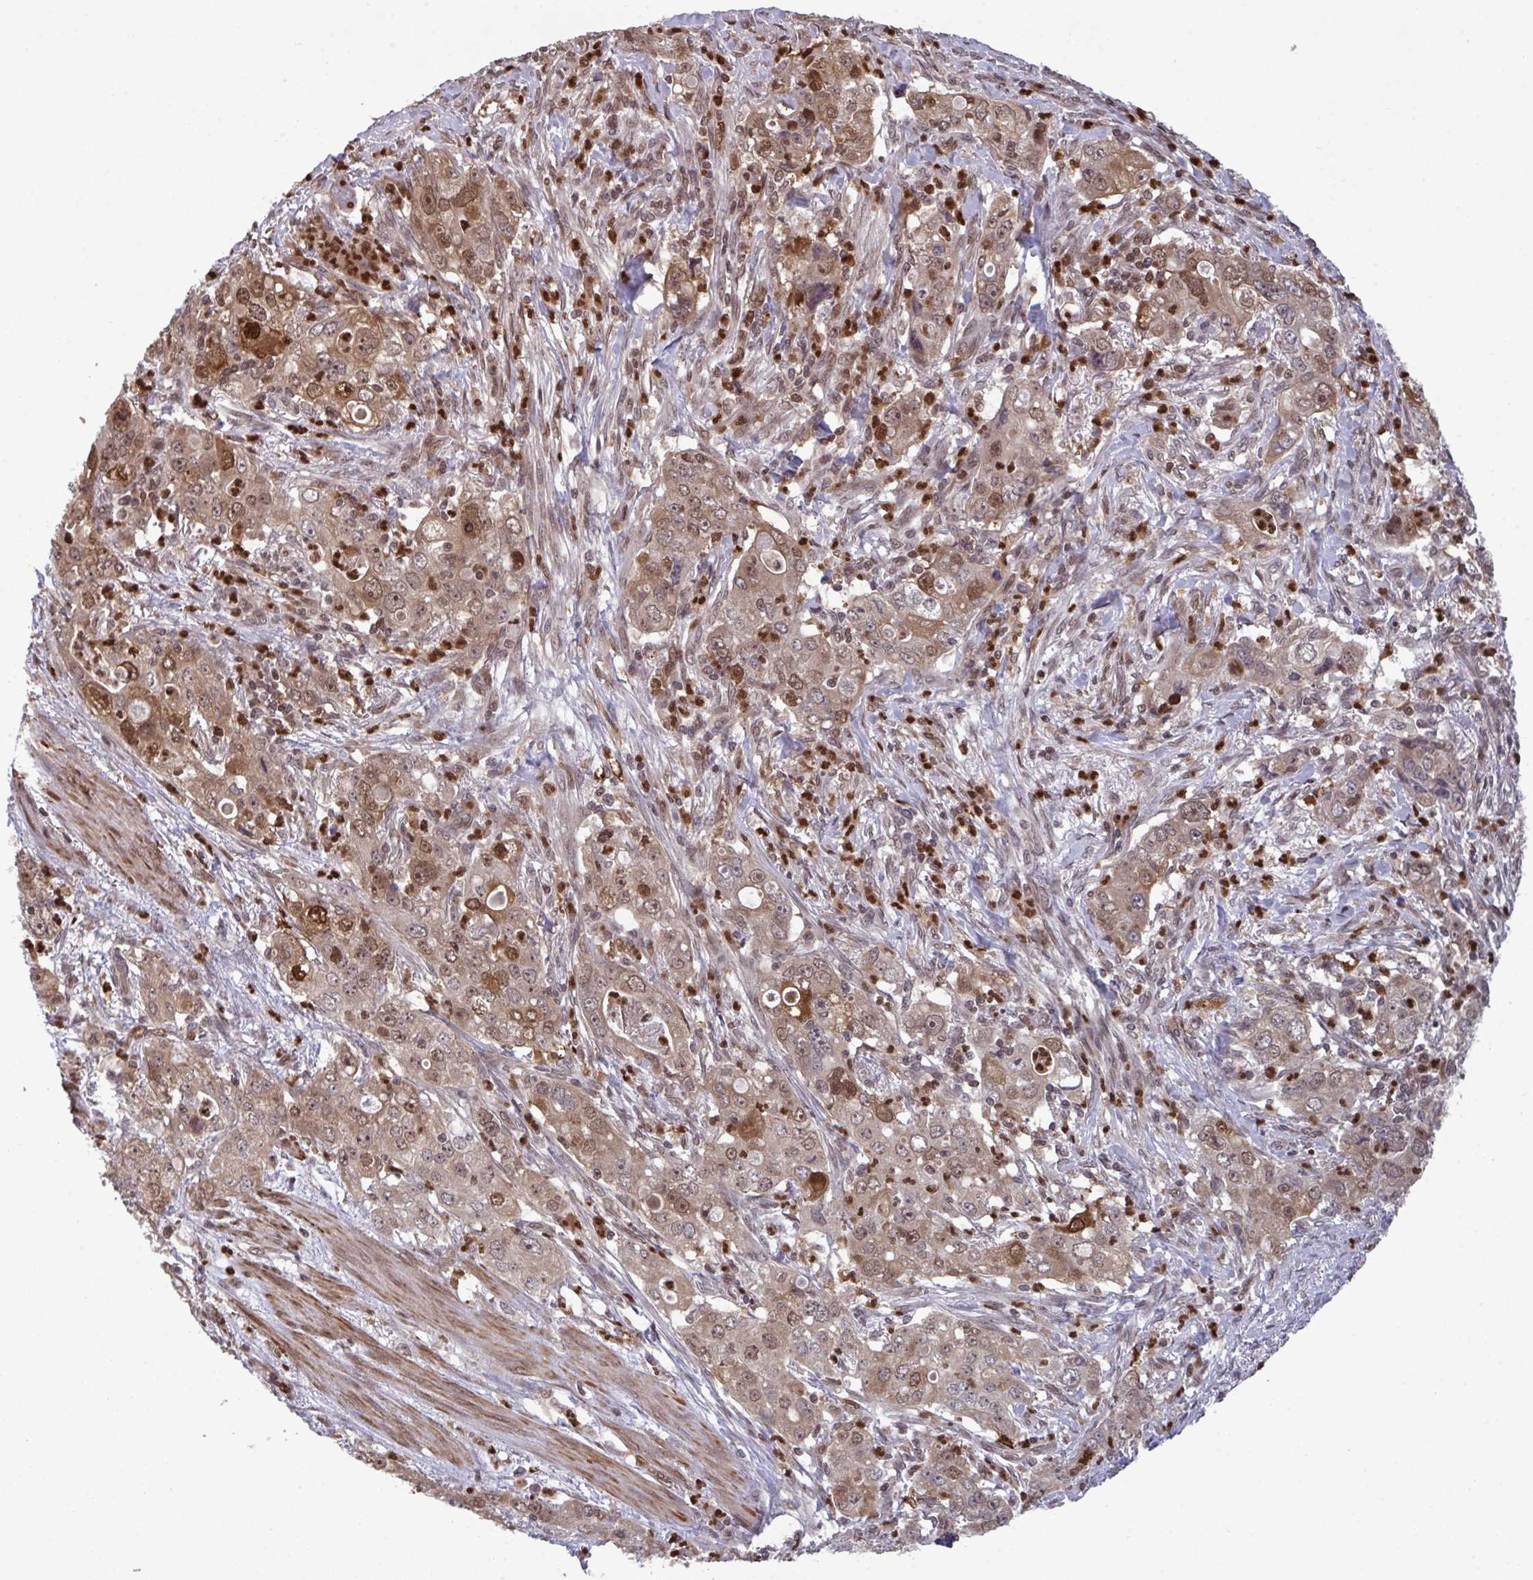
{"staining": {"intensity": "moderate", "quantity": ">75%", "location": "nuclear"}, "tissue": "stomach cancer", "cell_type": "Tumor cells", "image_type": "cancer", "snomed": [{"axis": "morphology", "description": "Adenocarcinoma, NOS"}, {"axis": "topography", "description": "Stomach, upper"}], "caption": "Protein expression analysis of adenocarcinoma (stomach) reveals moderate nuclear positivity in about >75% of tumor cells. The staining was performed using DAB, with brown indicating positive protein expression. Nuclei are stained blue with hematoxylin.", "gene": "UXT", "patient": {"sex": "male", "age": 75}}